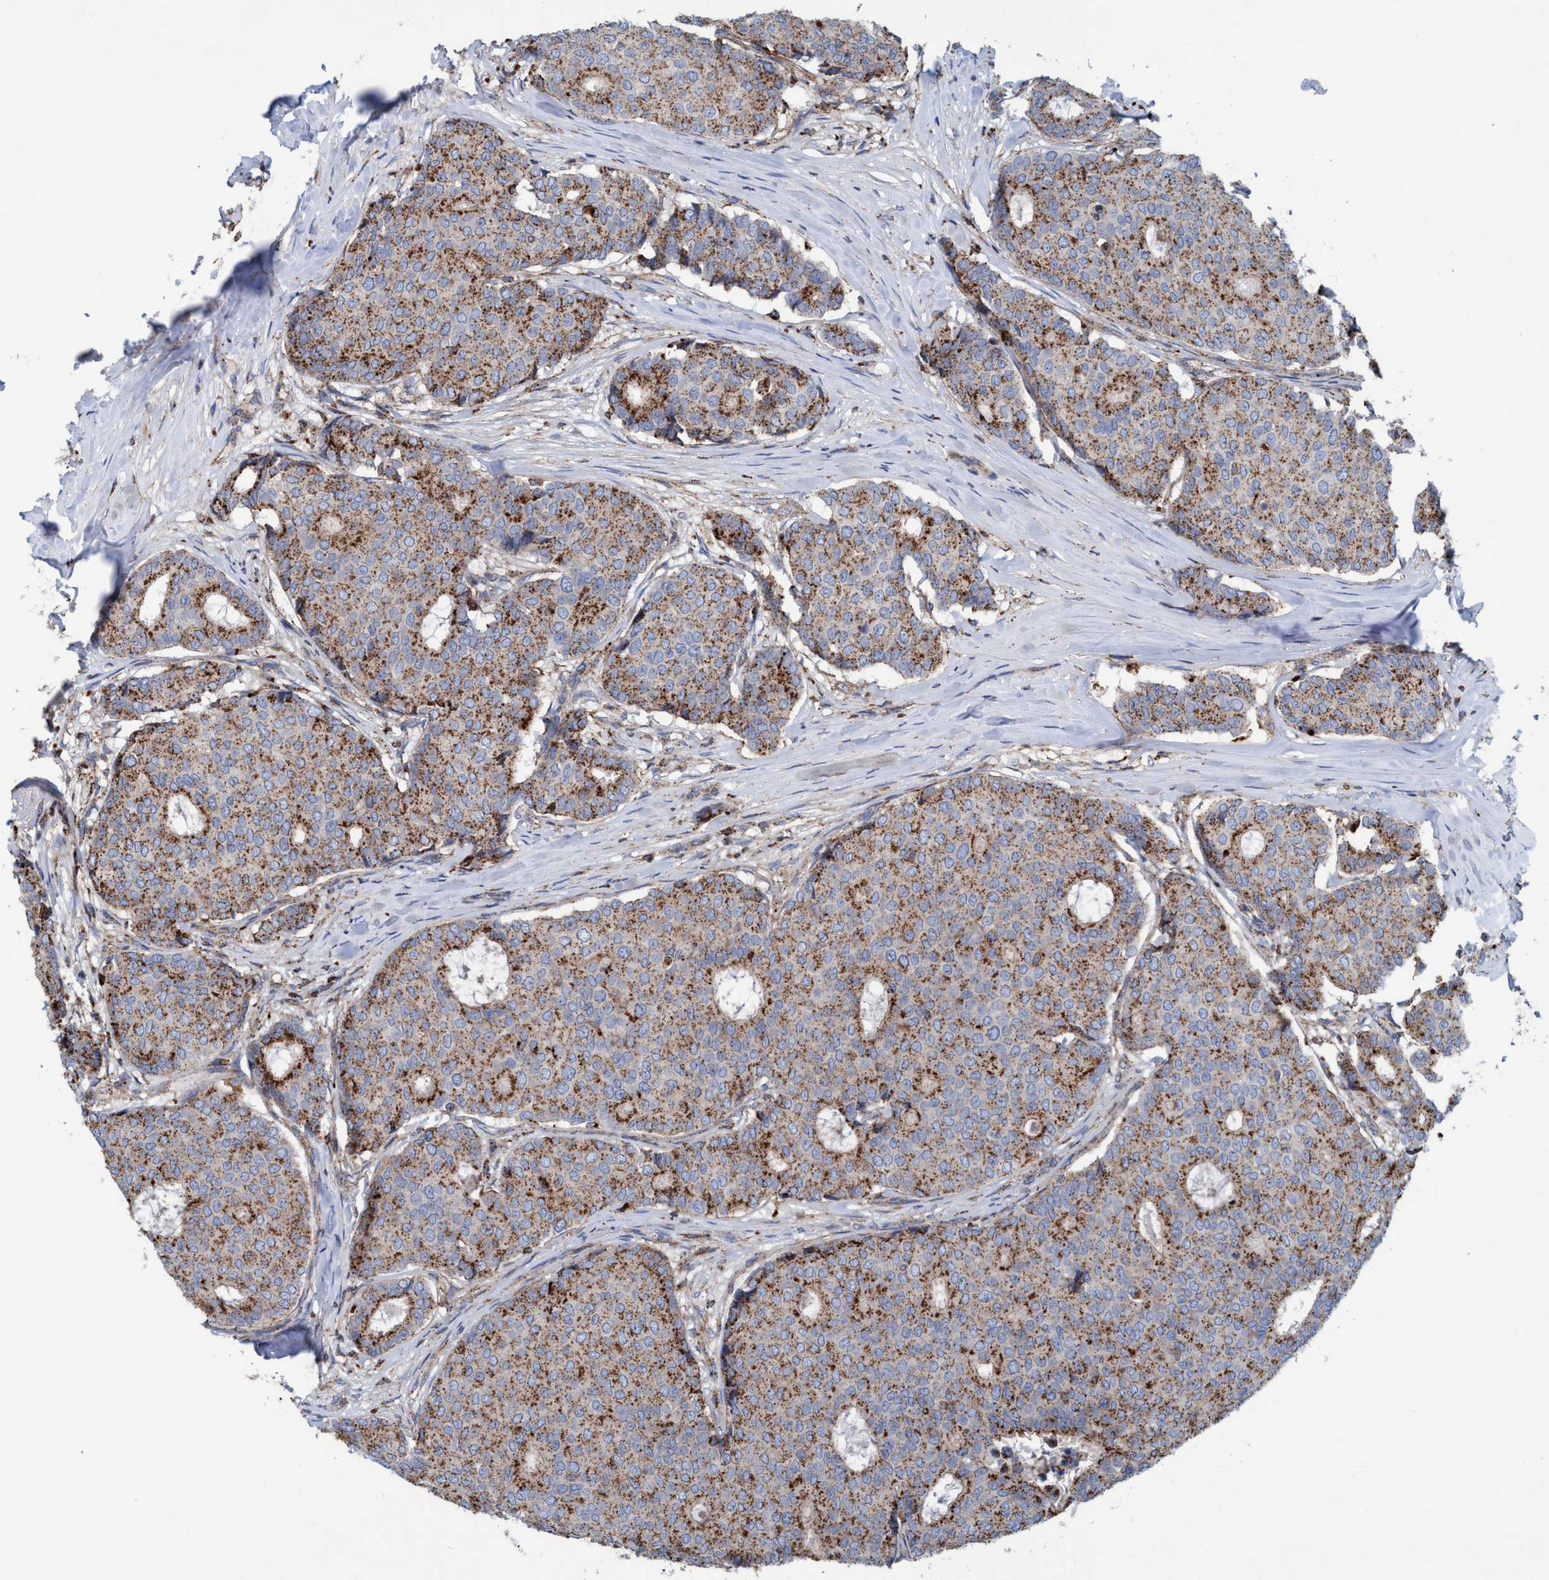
{"staining": {"intensity": "moderate", "quantity": ">75%", "location": "cytoplasmic/membranous"}, "tissue": "breast cancer", "cell_type": "Tumor cells", "image_type": "cancer", "snomed": [{"axis": "morphology", "description": "Duct carcinoma"}, {"axis": "topography", "description": "Breast"}], "caption": "A photomicrograph of breast cancer stained for a protein exhibits moderate cytoplasmic/membranous brown staining in tumor cells. The staining was performed using DAB, with brown indicating positive protein expression. Nuclei are stained blue with hematoxylin.", "gene": "TRIM65", "patient": {"sex": "female", "age": 75}}